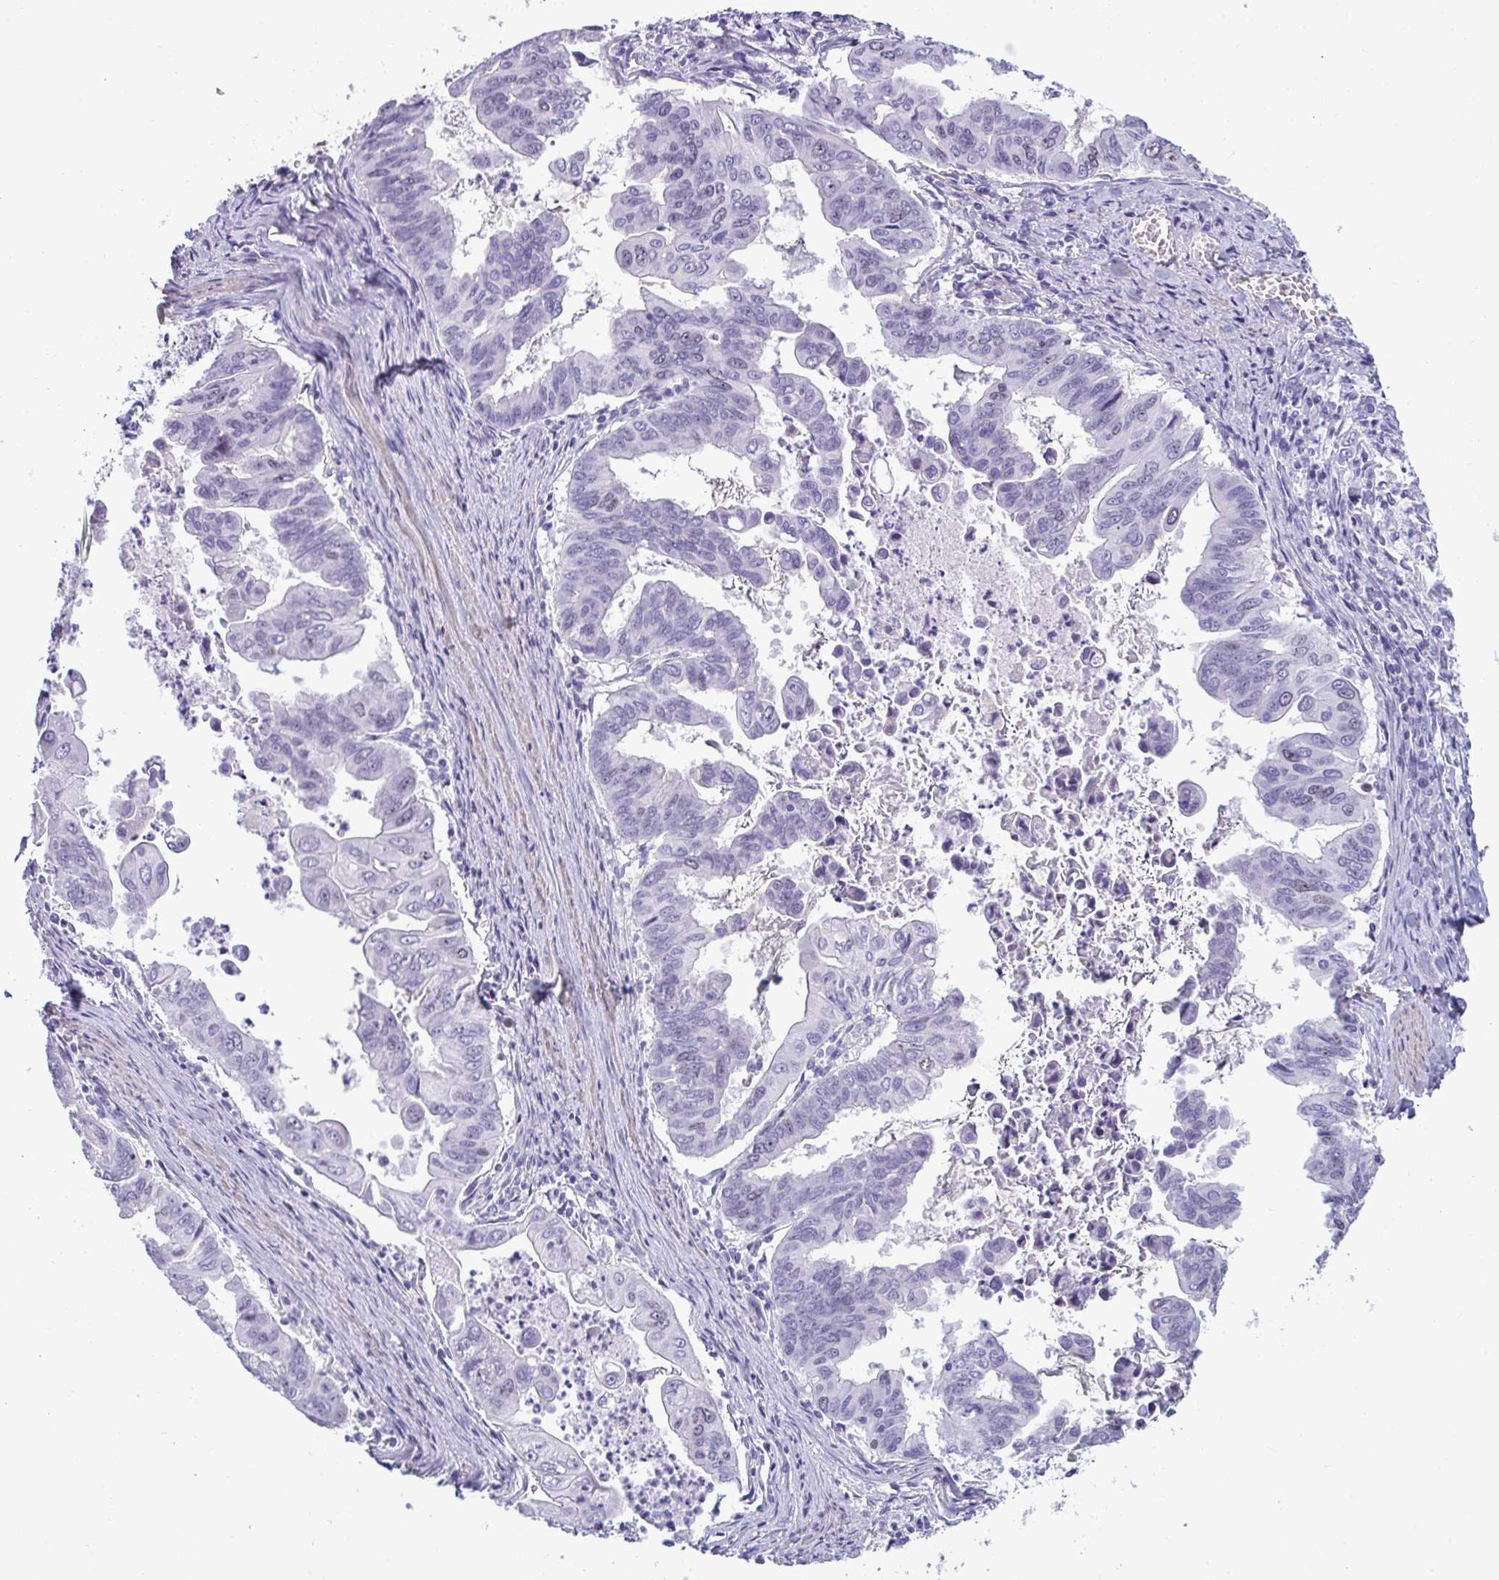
{"staining": {"intensity": "negative", "quantity": "none", "location": "none"}, "tissue": "stomach cancer", "cell_type": "Tumor cells", "image_type": "cancer", "snomed": [{"axis": "morphology", "description": "Adenocarcinoma, NOS"}, {"axis": "topography", "description": "Stomach, upper"}], "caption": "Stomach cancer (adenocarcinoma) stained for a protein using immunohistochemistry (IHC) demonstrates no expression tumor cells.", "gene": "SUZ12", "patient": {"sex": "male", "age": 80}}